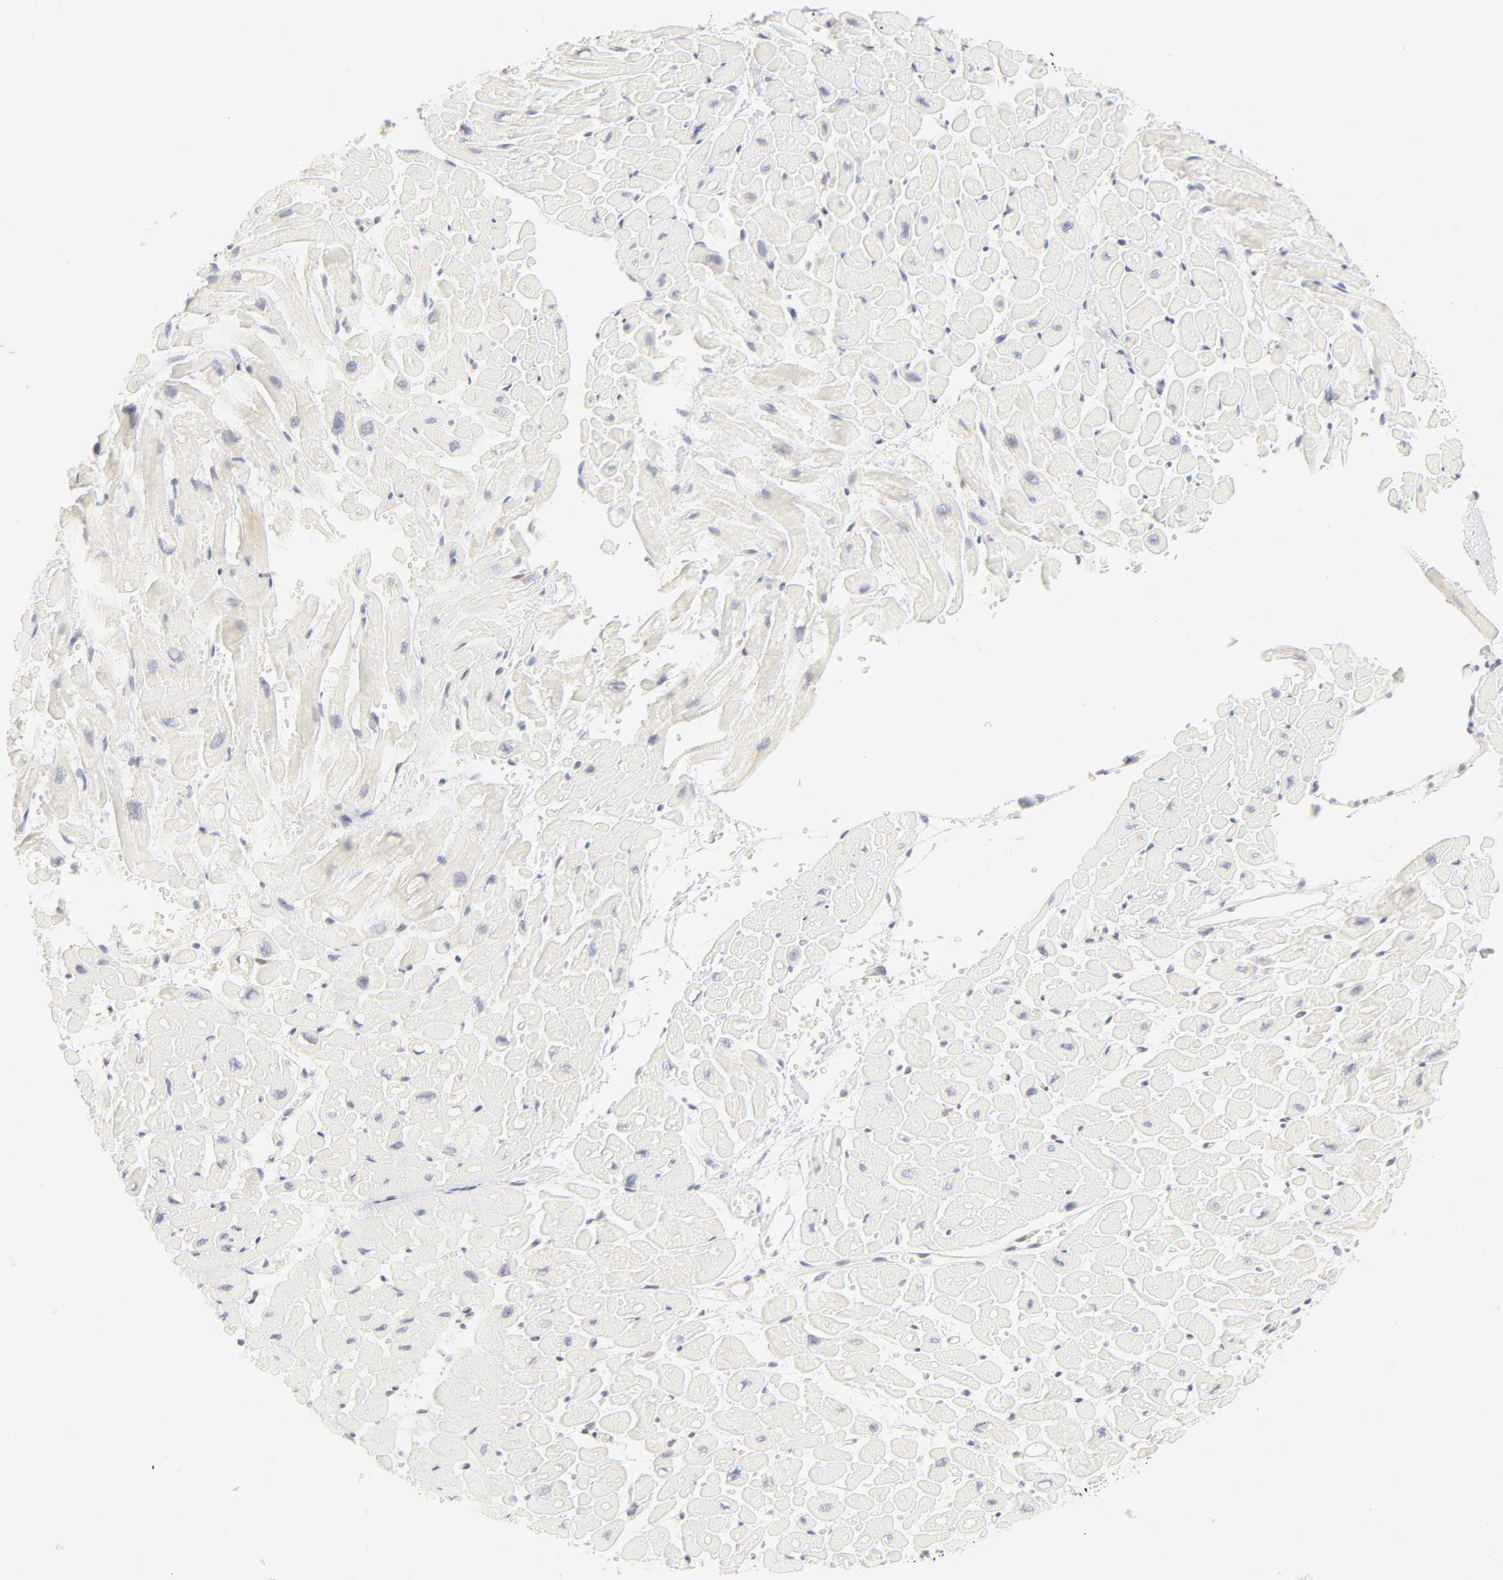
{"staining": {"intensity": "negative", "quantity": "none", "location": "none"}, "tissue": "heart muscle", "cell_type": "Cardiomyocytes", "image_type": "normal", "snomed": [{"axis": "morphology", "description": "Normal tissue, NOS"}, {"axis": "topography", "description": "Heart"}], "caption": "This is an immunohistochemistry histopathology image of unremarkable heart muscle. There is no staining in cardiomyocytes.", "gene": "KIF2A", "patient": {"sex": "male", "age": 45}}